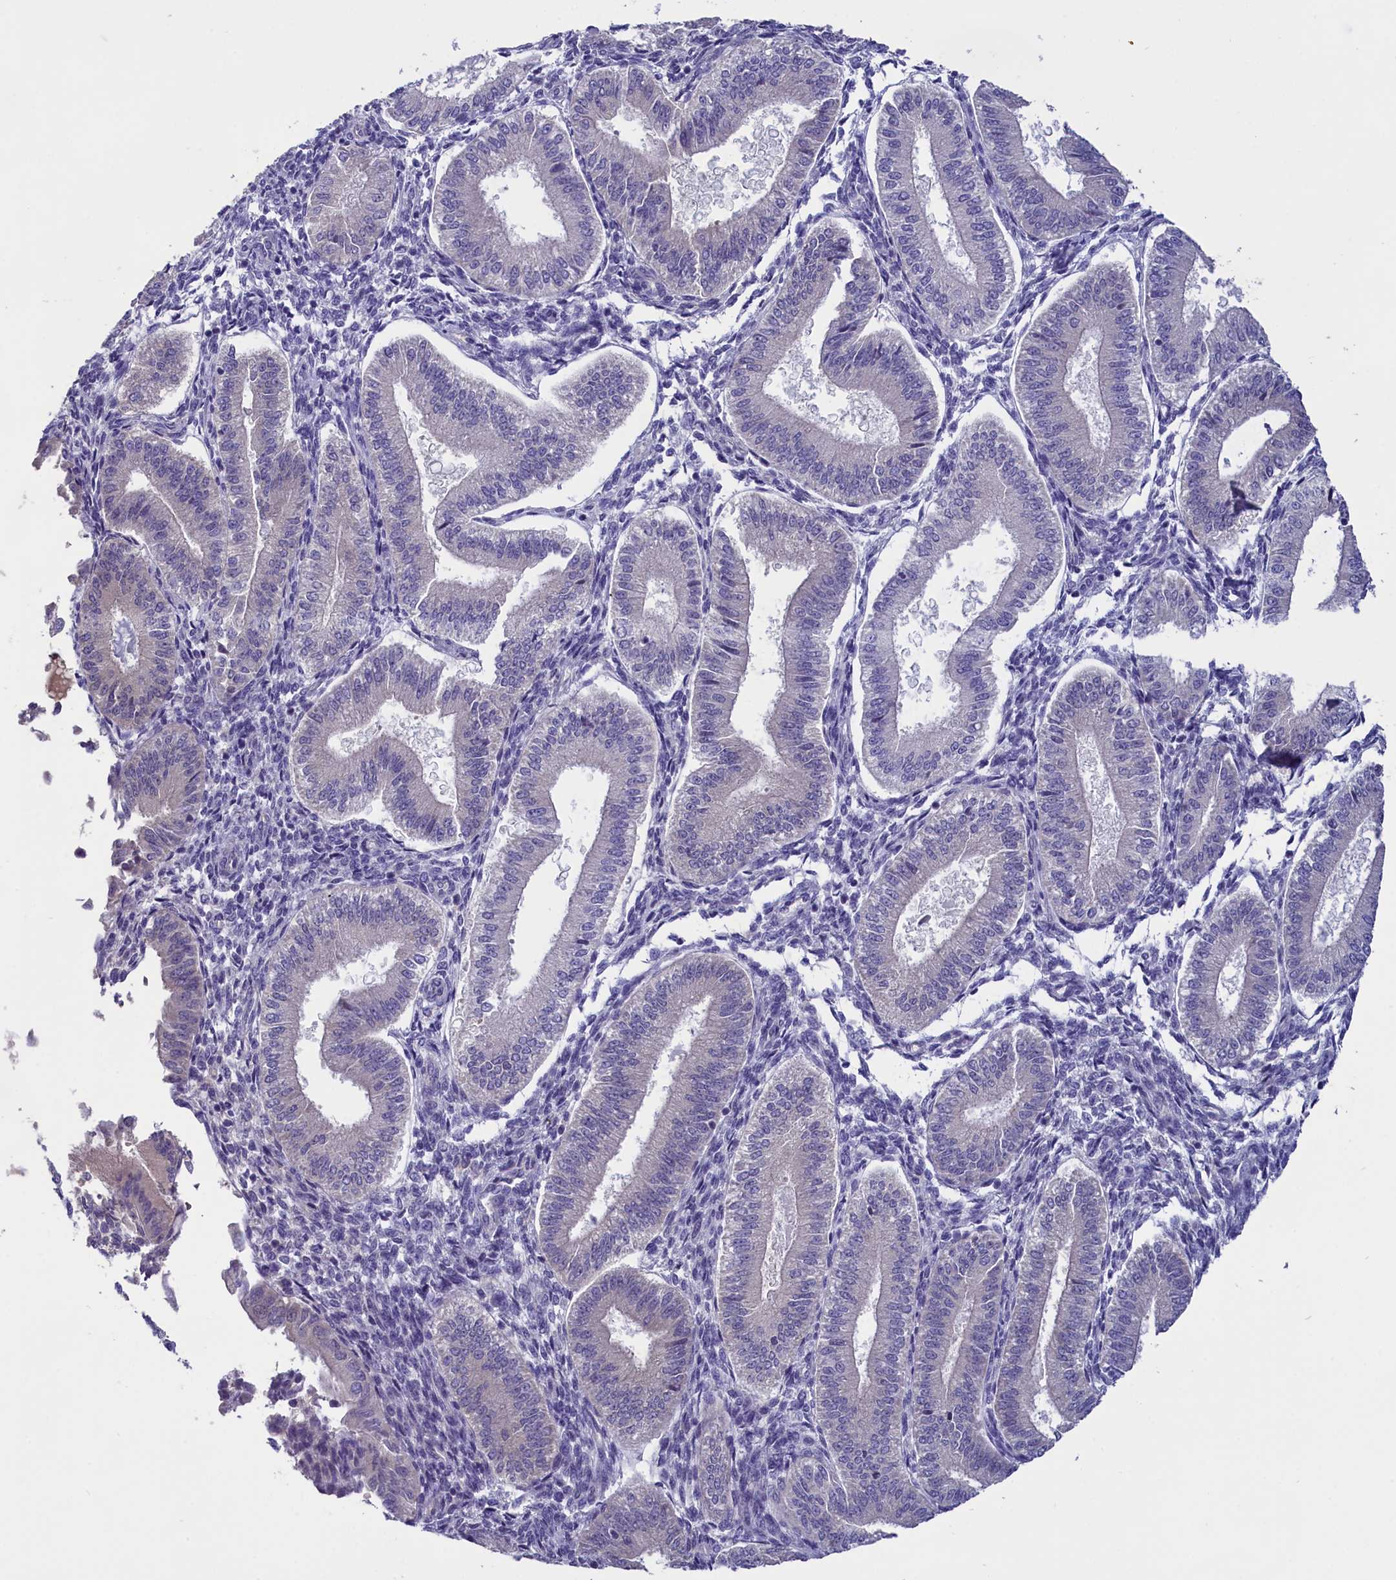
{"staining": {"intensity": "negative", "quantity": "none", "location": "none"}, "tissue": "endometrium", "cell_type": "Cells in endometrial stroma", "image_type": "normal", "snomed": [{"axis": "morphology", "description": "Normal tissue, NOS"}, {"axis": "topography", "description": "Endometrium"}], "caption": "Immunohistochemistry (IHC) photomicrograph of unremarkable human endometrium stained for a protein (brown), which displays no expression in cells in endometrial stroma.", "gene": "ENPP6", "patient": {"sex": "female", "age": 39}}